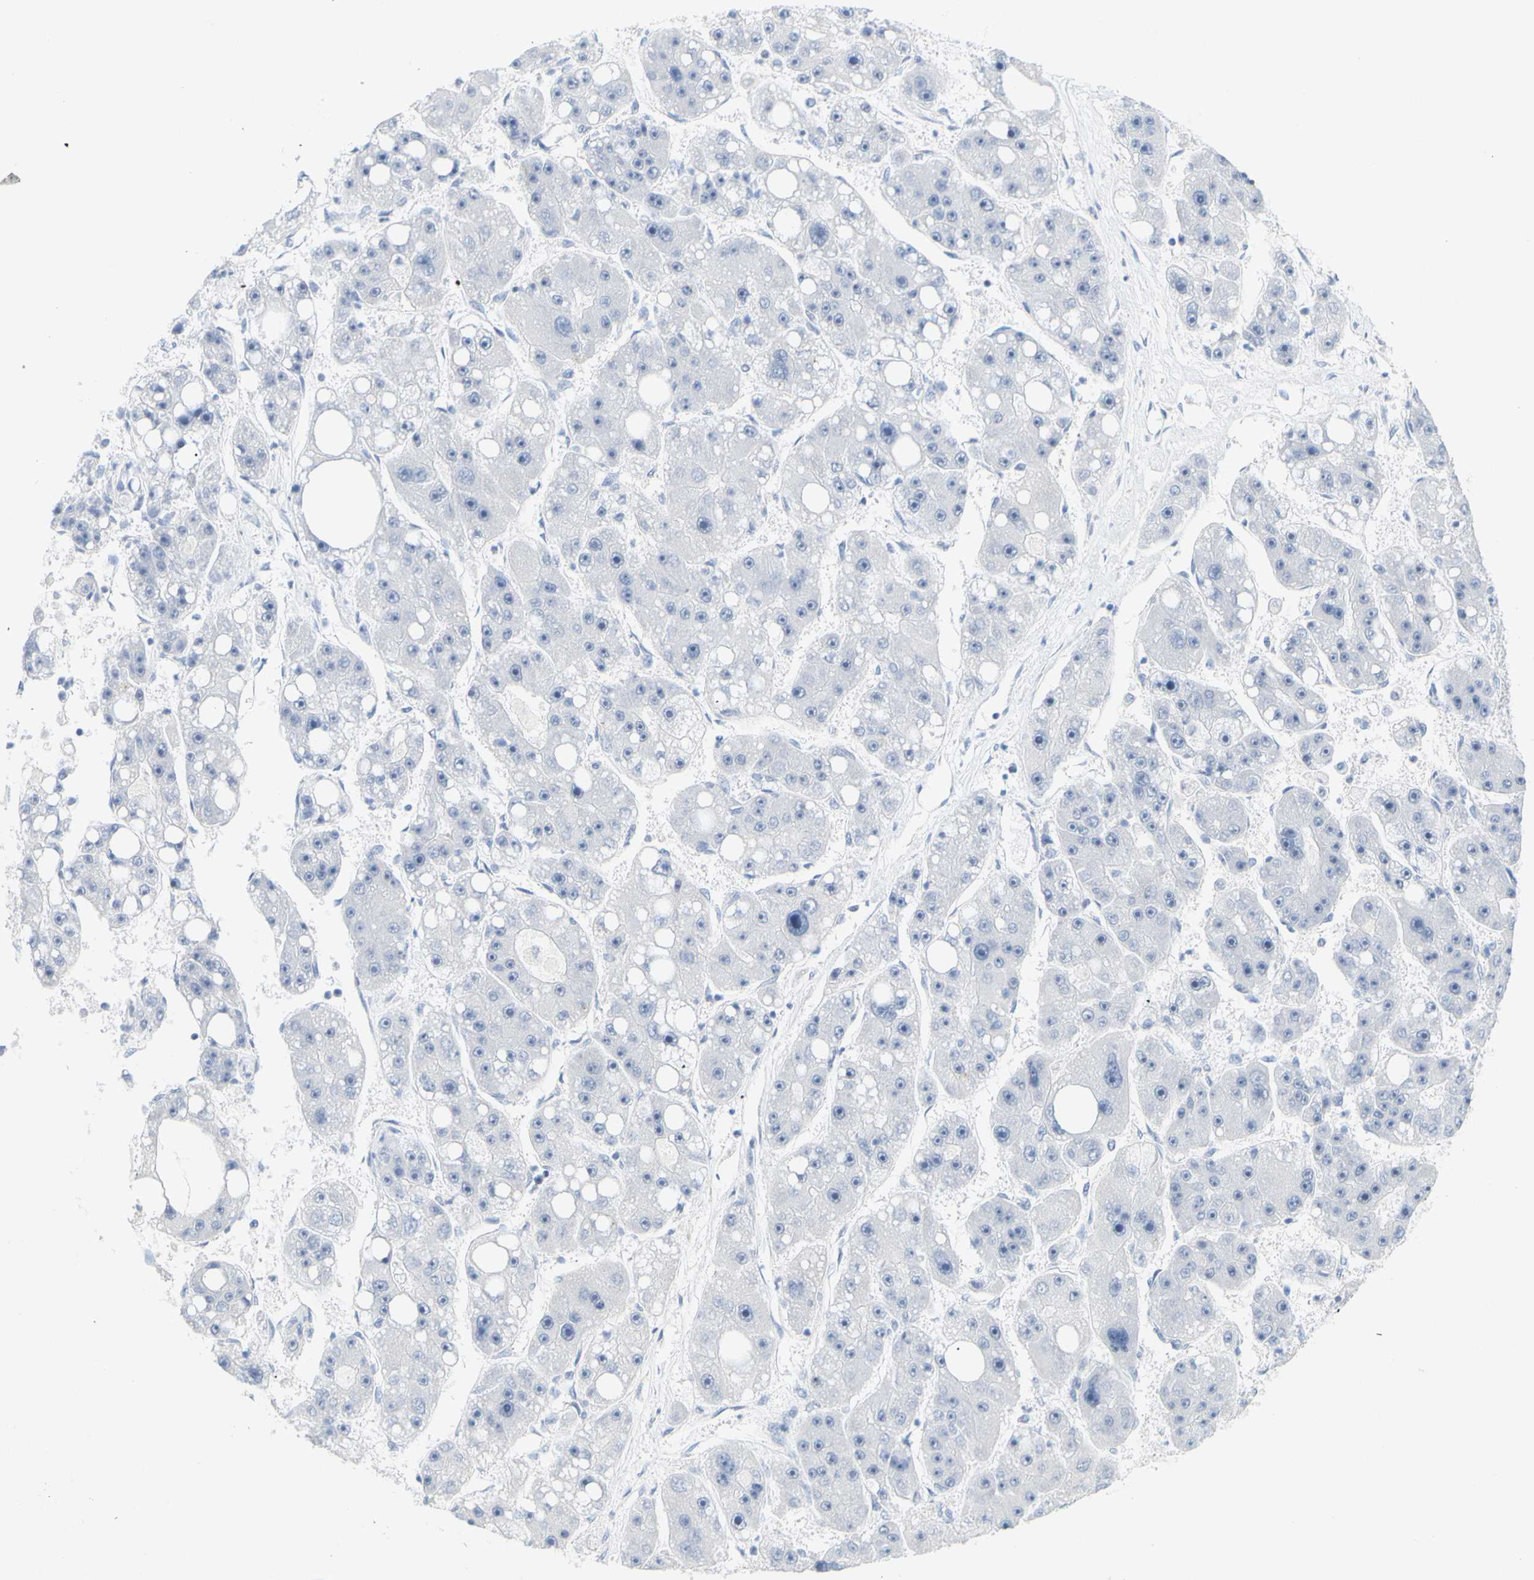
{"staining": {"intensity": "negative", "quantity": "none", "location": "none"}, "tissue": "liver cancer", "cell_type": "Tumor cells", "image_type": "cancer", "snomed": [{"axis": "morphology", "description": "Carcinoma, Hepatocellular, NOS"}, {"axis": "topography", "description": "Liver"}], "caption": "A histopathology image of liver cancer stained for a protein demonstrates no brown staining in tumor cells.", "gene": "OPN1SW", "patient": {"sex": "female", "age": 61}}